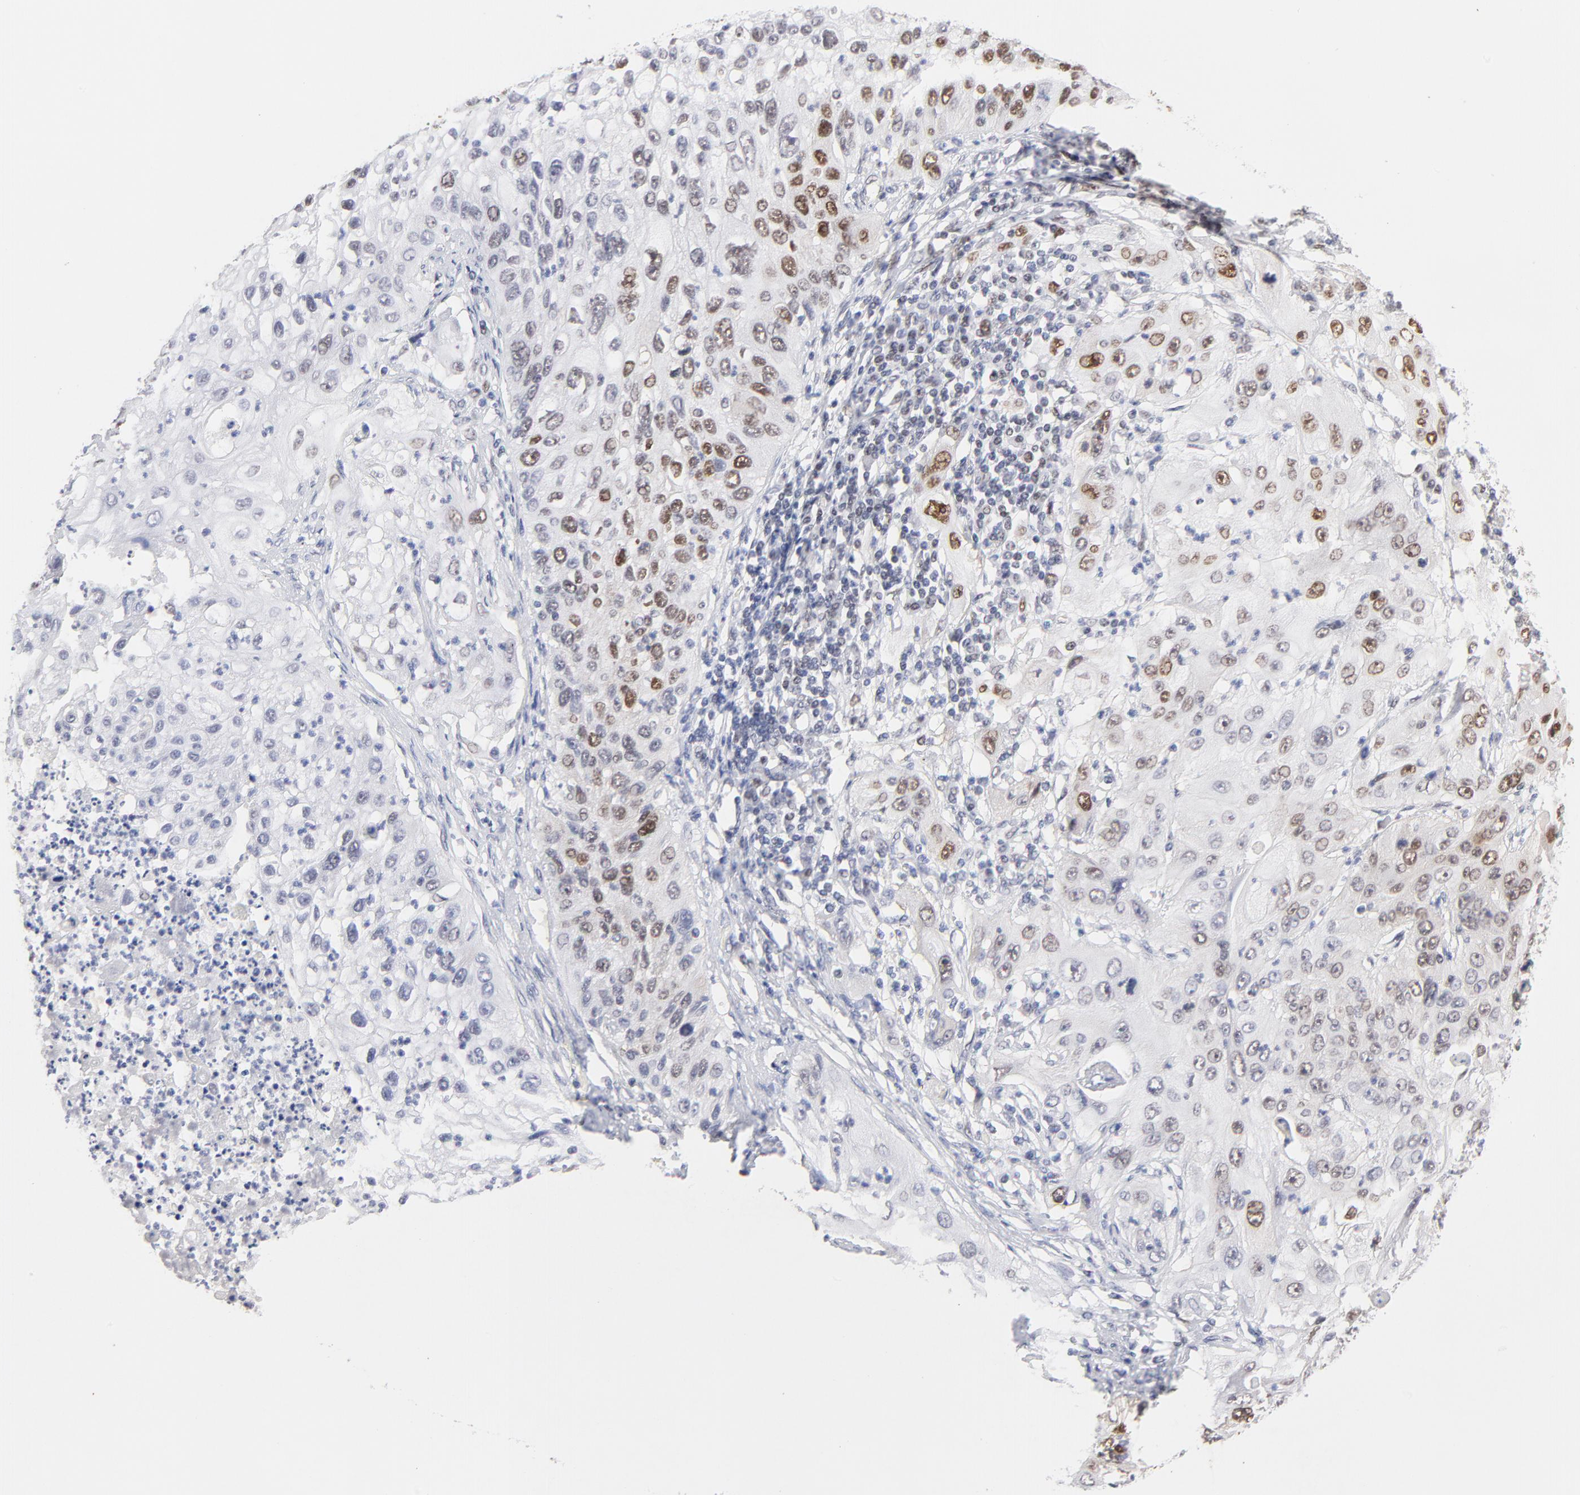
{"staining": {"intensity": "weak", "quantity": "25%-75%", "location": "nuclear"}, "tissue": "lung cancer", "cell_type": "Tumor cells", "image_type": "cancer", "snomed": [{"axis": "morphology", "description": "Inflammation, NOS"}, {"axis": "morphology", "description": "Squamous cell carcinoma, NOS"}, {"axis": "topography", "description": "Lymph node"}, {"axis": "topography", "description": "Soft tissue"}, {"axis": "topography", "description": "Lung"}], "caption": "There is low levels of weak nuclear positivity in tumor cells of lung squamous cell carcinoma, as demonstrated by immunohistochemical staining (brown color).", "gene": "OGFOD1", "patient": {"sex": "male", "age": 66}}